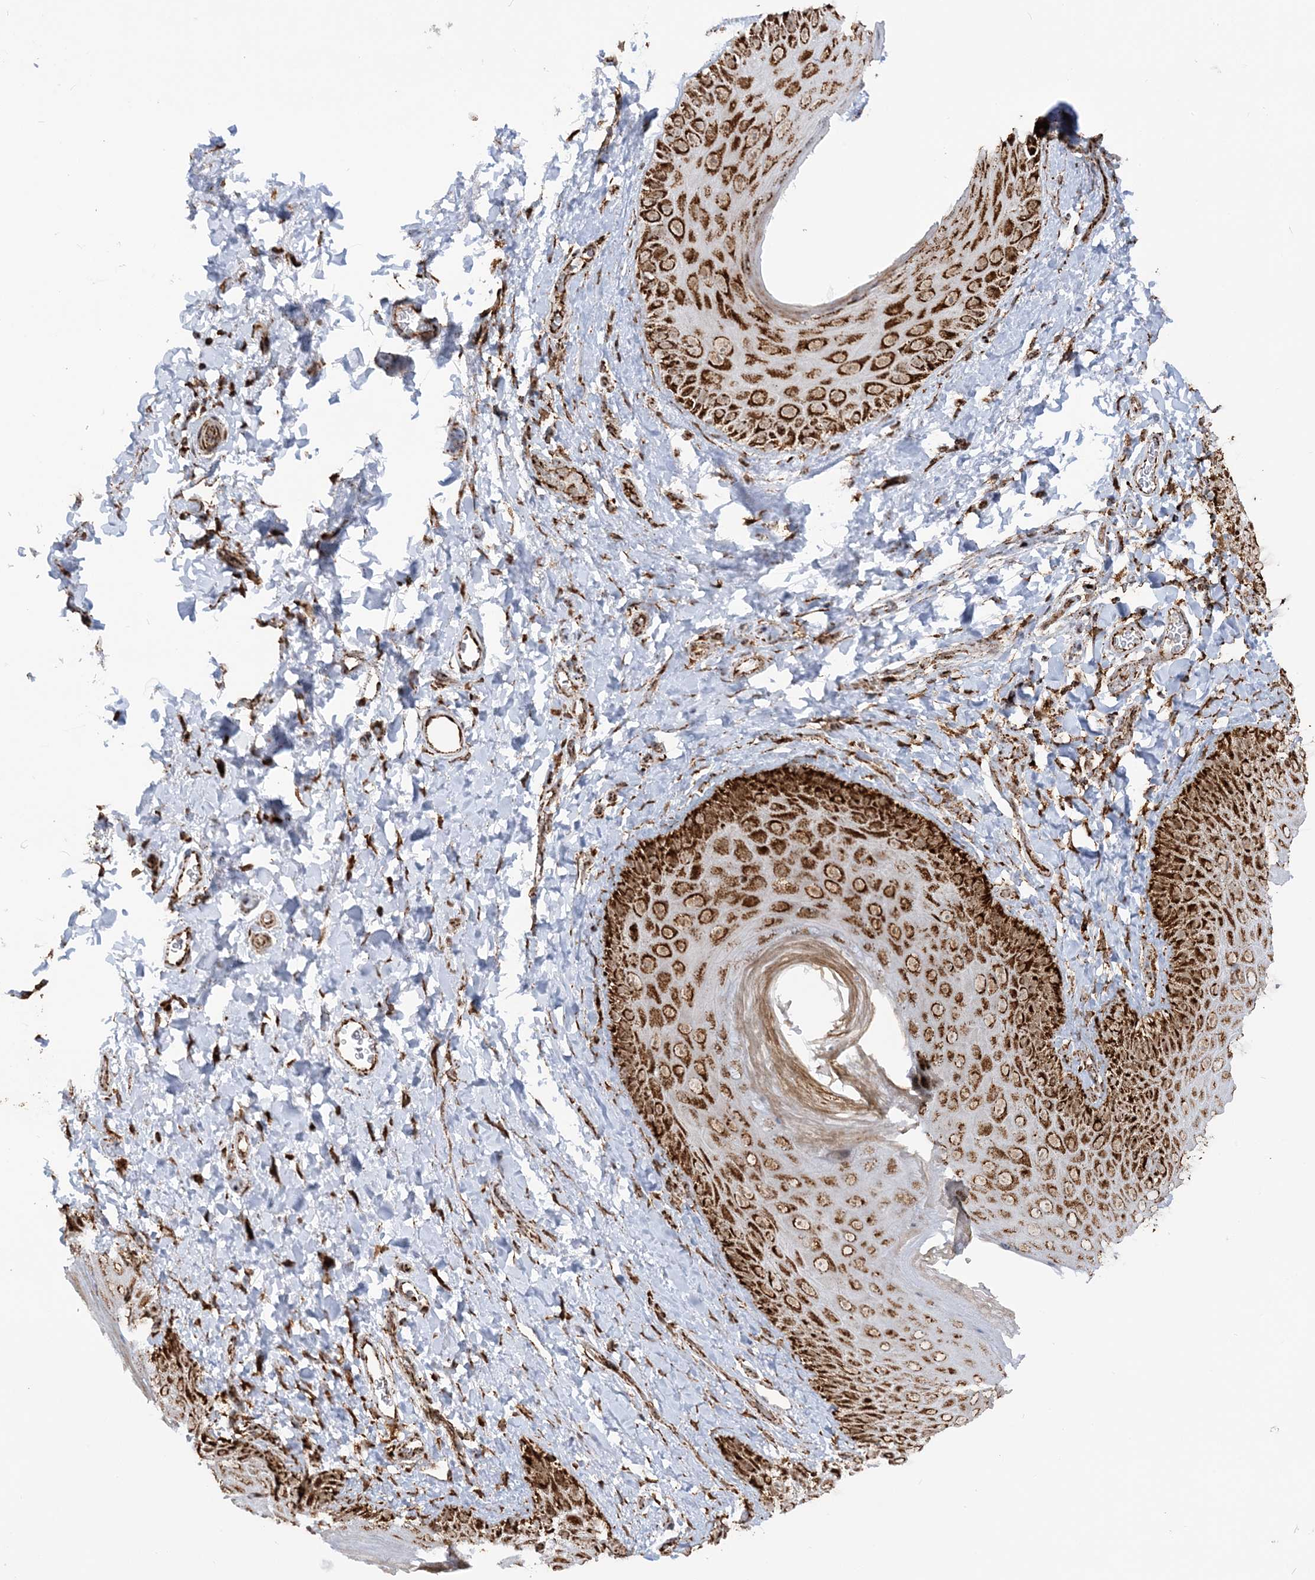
{"staining": {"intensity": "strong", "quantity": ">75%", "location": "cytoplasmic/membranous"}, "tissue": "skin", "cell_type": "Epidermal cells", "image_type": "normal", "snomed": [{"axis": "morphology", "description": "Normal tissue, NOS"}, {"axis": "topography", "description": "Anal"}], "caption": "A histopathology image showing strong cytoplasmic/membranous positivity in about >75% of epidermal cells in benign skin, as visualized by brown immunohistochemical staining.", "gene": "CRY2", "patient": {"sex": "male", "age": 44}}